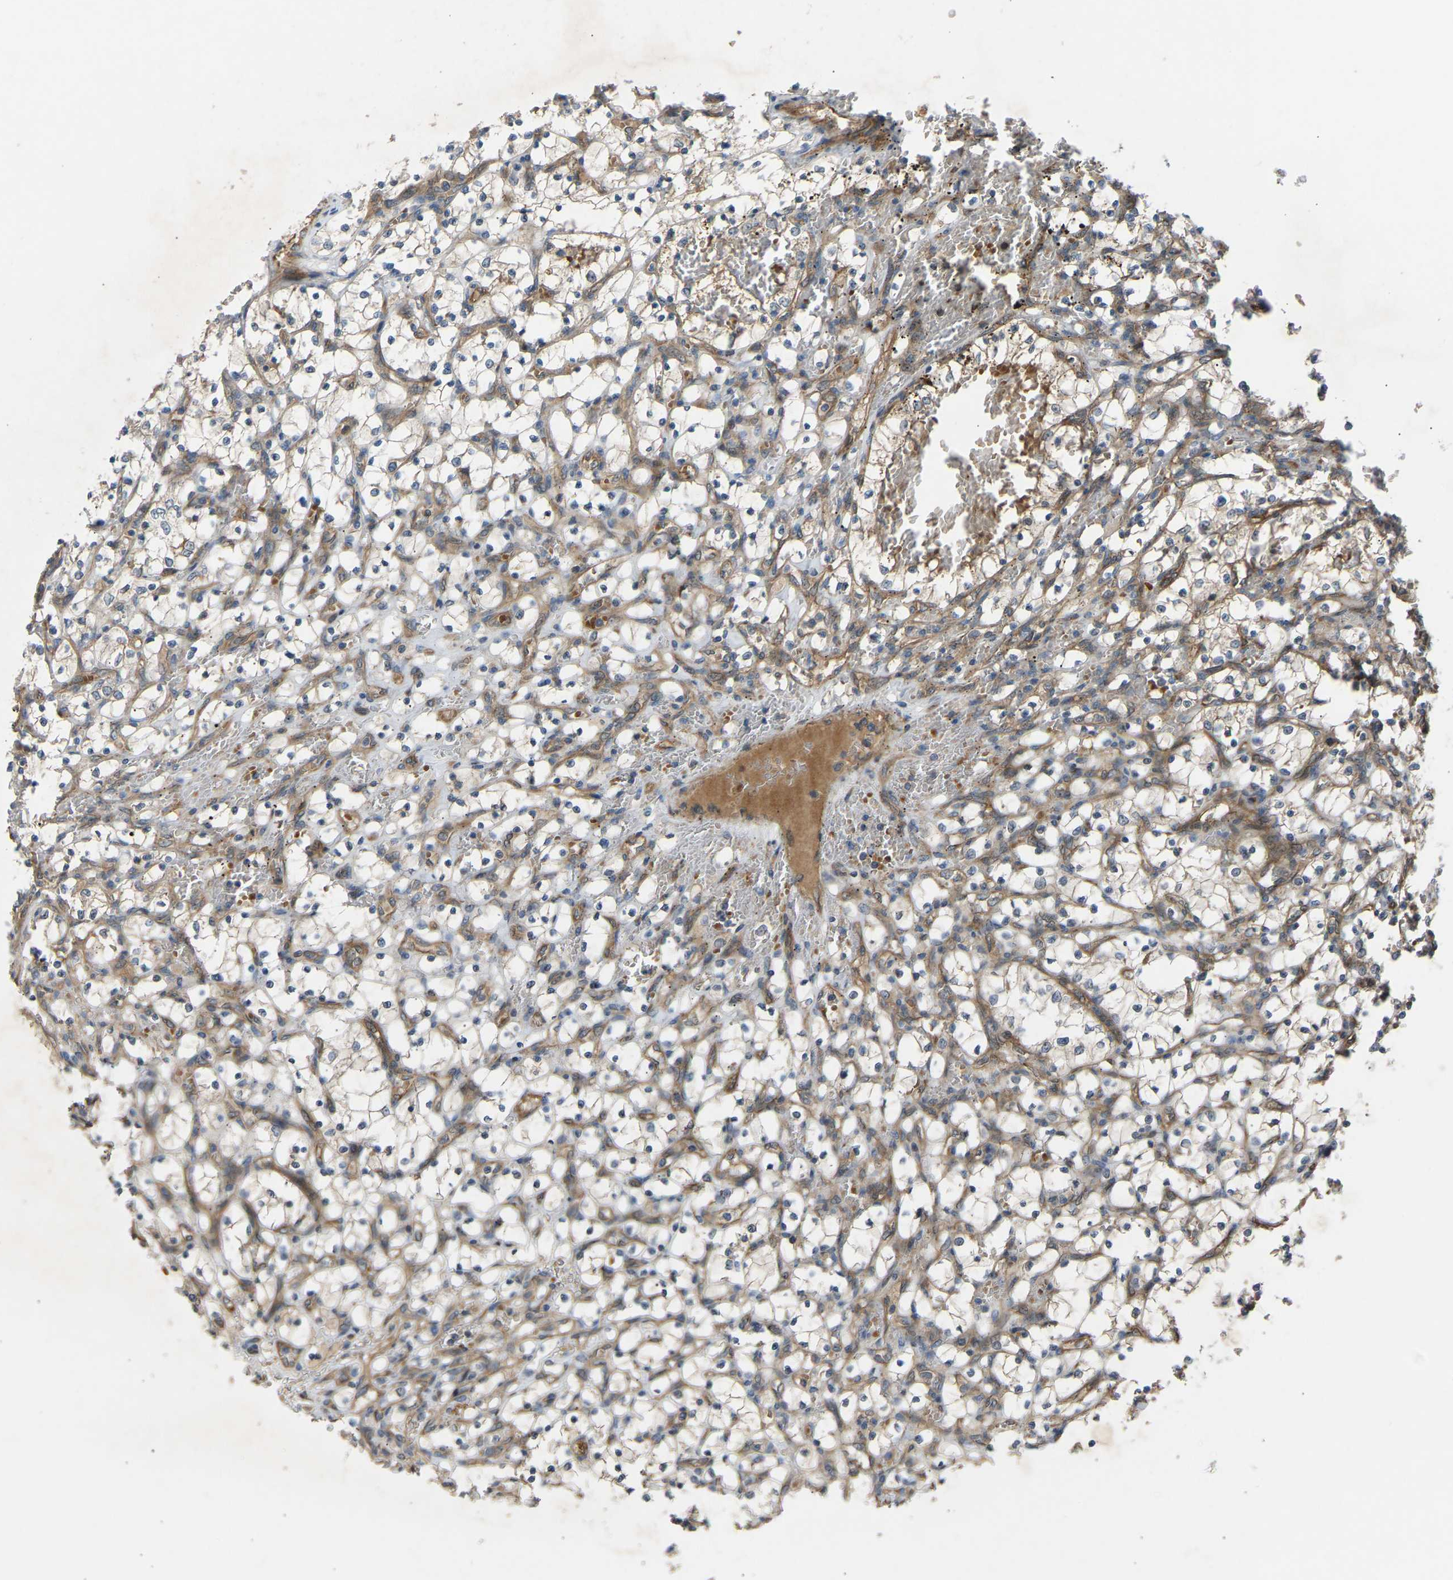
{"staining": {"intensity": "negative", "quantity": "none", "location": "none"}, "tissue": "renal cancer", "cell_type": "Tumor cells", "image_type": "cancer", "snomed": [{"axis": "morphology", "description": "Adenocarcinoma, NOS"}, {"axis": "topography", "description": "Kidney"}], "caption": "Photomicrograph shows no significant protein expression in tumor cells of renal cancer (adenocarcinoma). The staining is performed using DAB (3,3'-diaminobenzidine) brown chromogen with nuclei counter-stained in using hematoxylin.", "gene": "GAS2L1", "patient": {"sex": "female", "age": 69}}